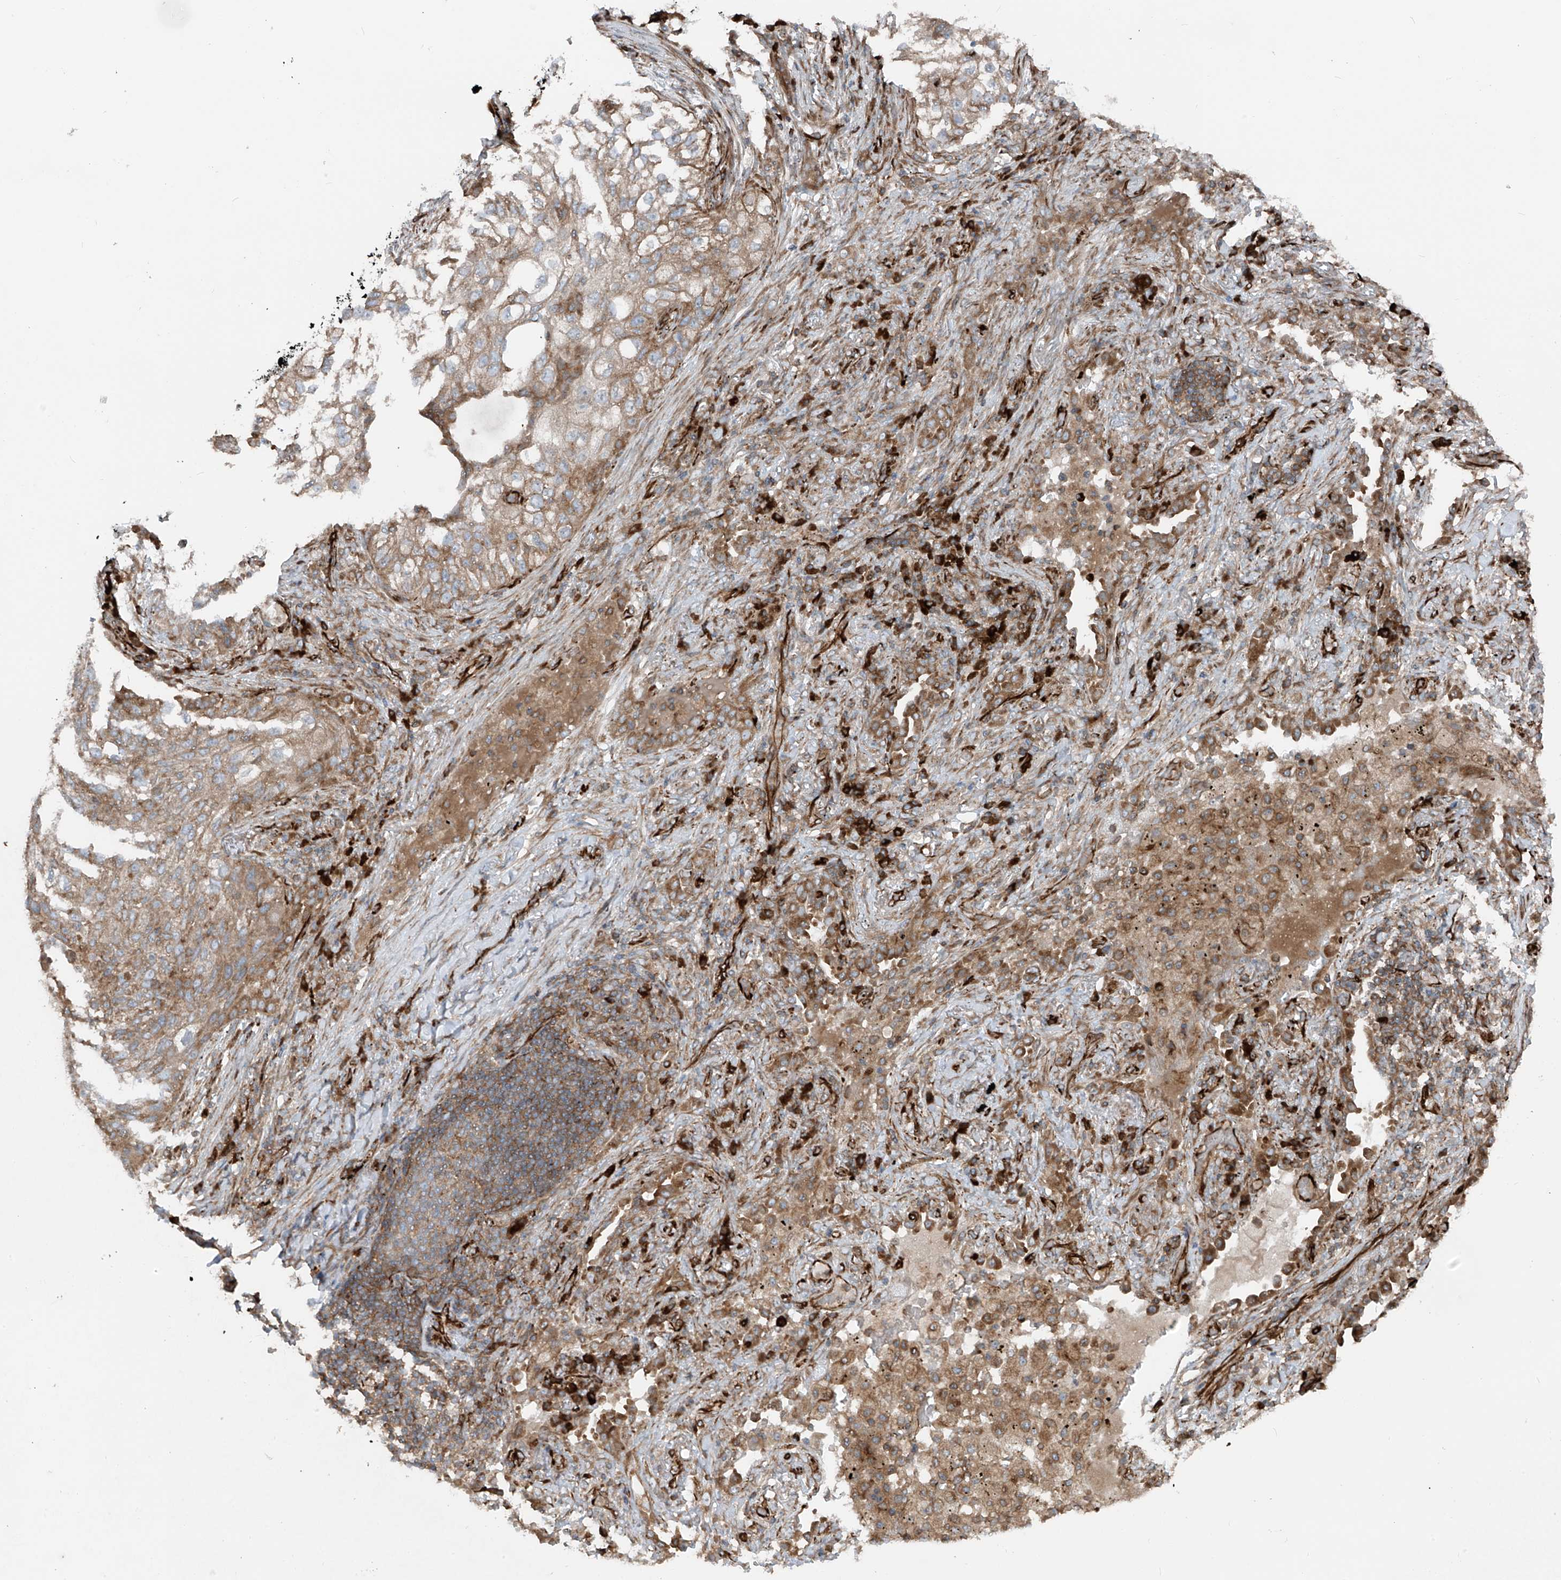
{"staining": {"intensity": "moderate", "quantity": ">75%", "location": "cytoplasmic/membranous"}, "tissue": "lung cancer", "cell_type": "Tumor cells", "image_type": "cancer", "snomed": [{"axis": "morphology", "description": "Squamous cell carcinoma, NOS"}, {"axis": "topography", "description": "Lung"}], "caption": "Protein staining by immunohistochemistry demonstrates moderate cytoplasmic/membranous expression in approximately >75% of tumor cells in squamous cell carcinoma (lung).", "gene": "ERLEC1", "patient": {"sex": "female", "age": 63}}